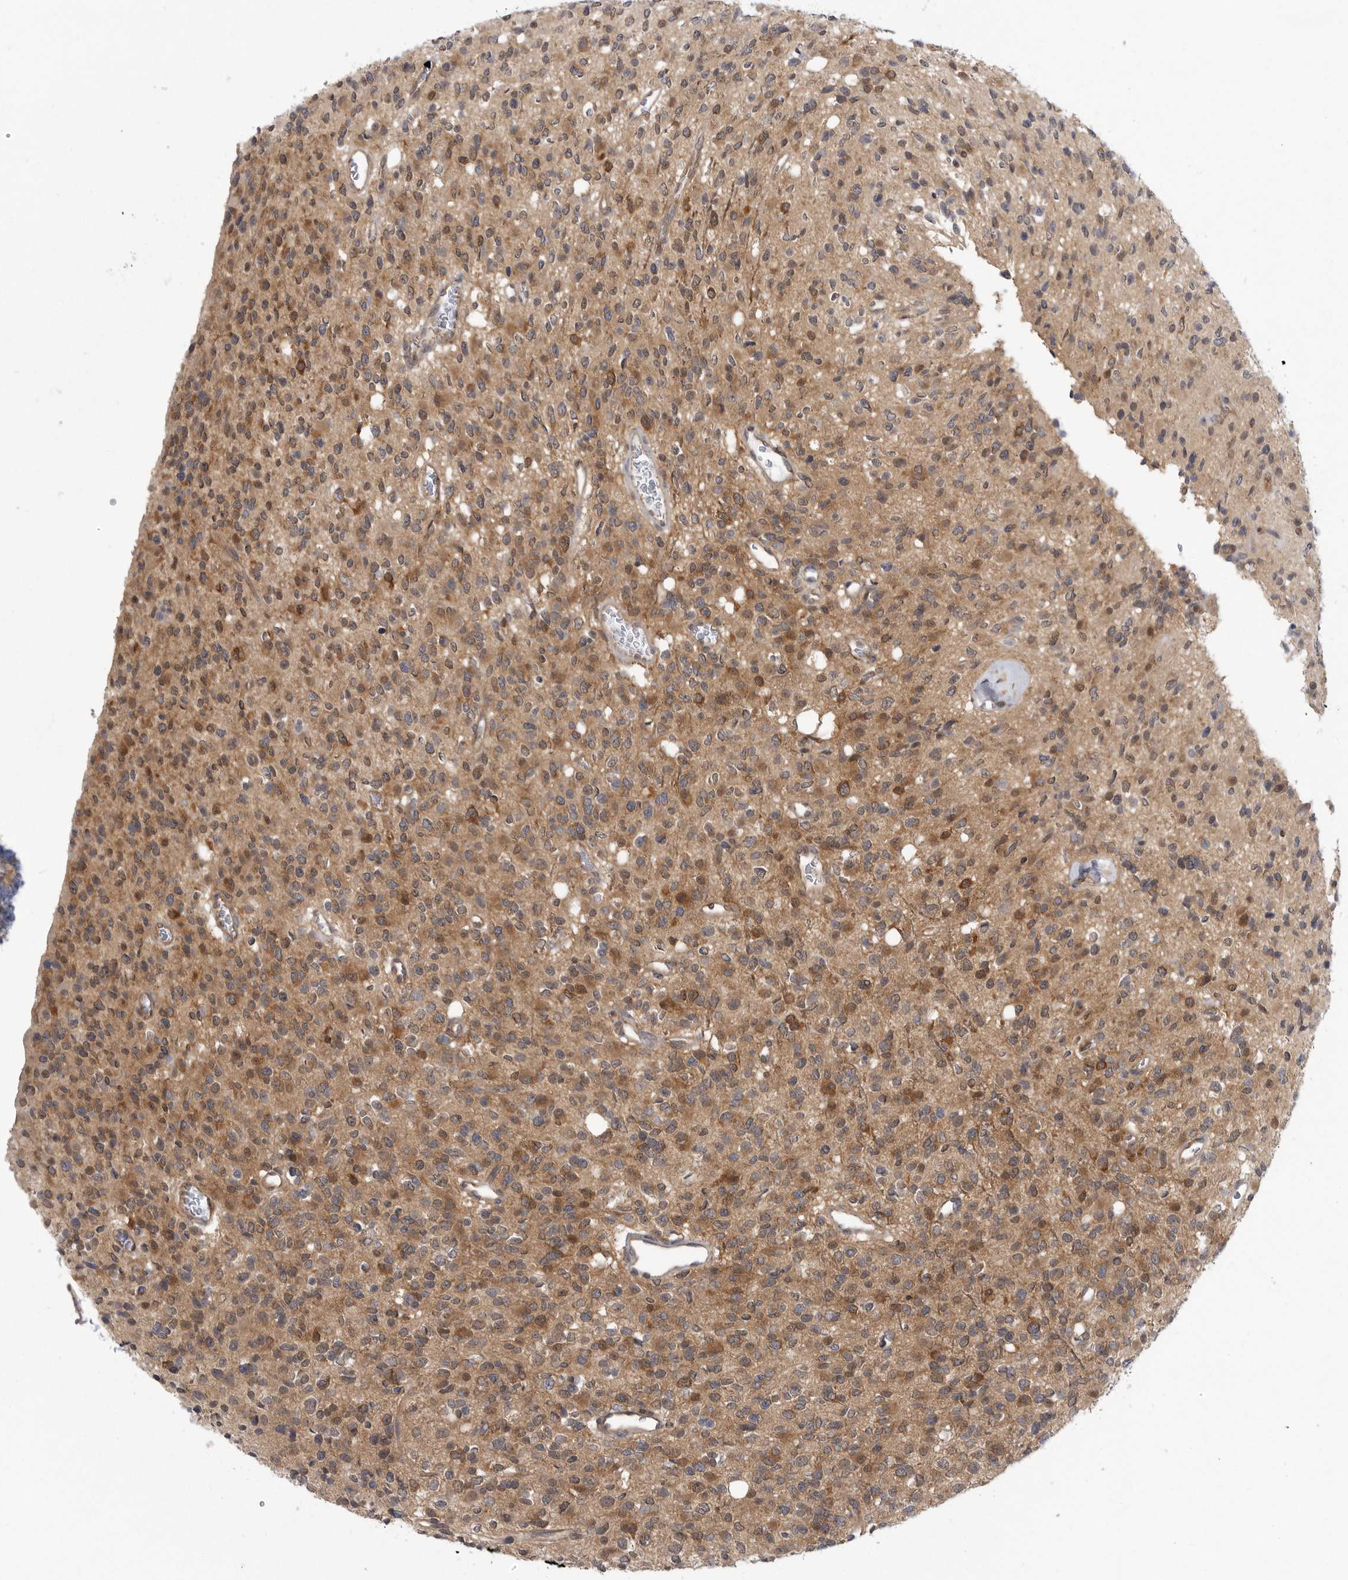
{"staining": {"intensity": "moderate", "quantity": ">75%", "location": "cytoplasmic/membranous,nuclear"}, "tissue": "glioma", "cell_type": "Tumor cells", "image_type": "cancer", "snomed": [{"axis": "morphology", "description": "Glioma, malignant, High grade"}, {"axis": "topography", "description": "Brain"}], "caption": "Moderate cytoplasmic/membranous and nuclear positivity for a protein is present in approximately >75% of tumor cells of glioma using immunohistochemistry.", "gene": "CACYBP", "patient": {"sex": "male", "age": 34}}